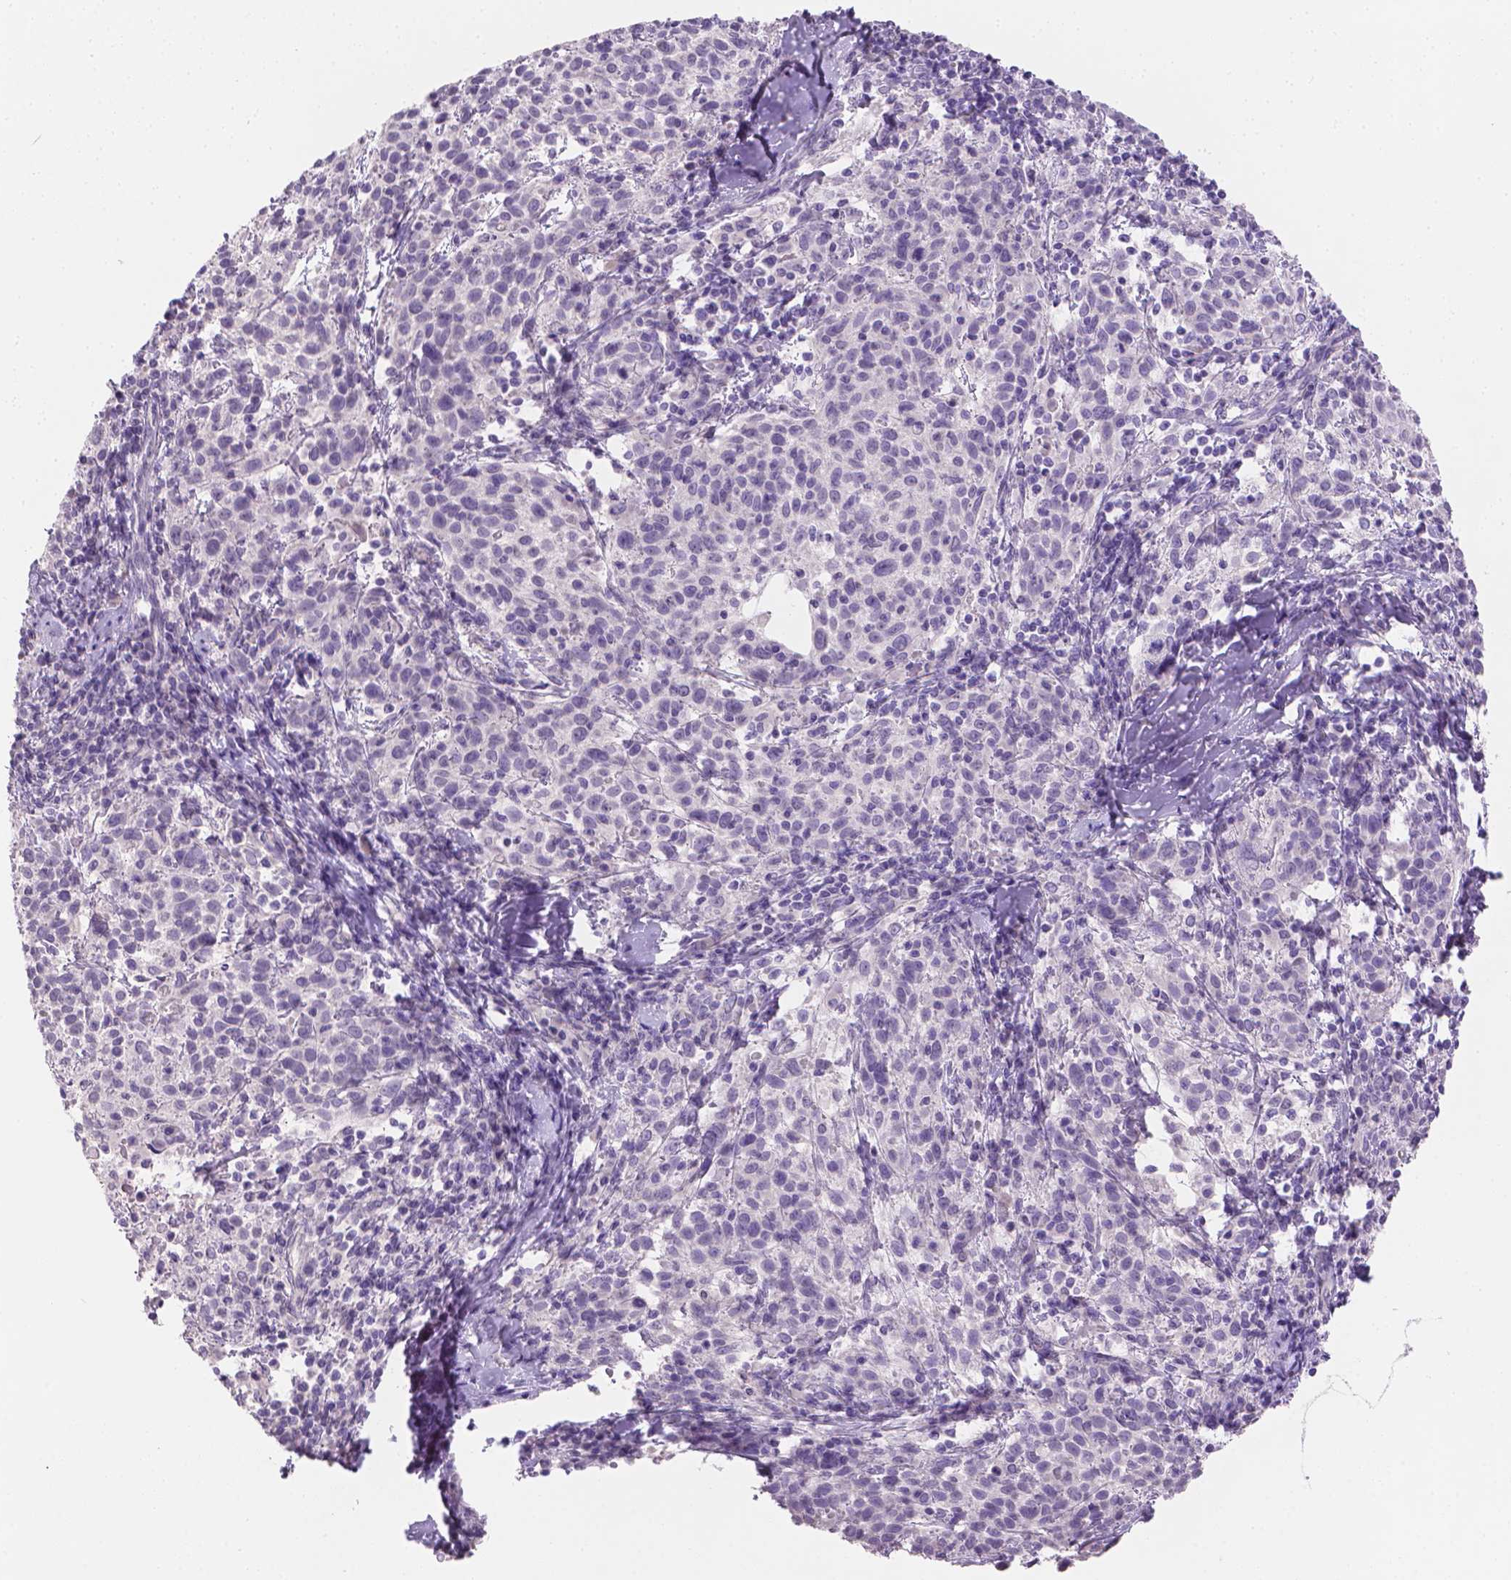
{"staining": {"intensity": "negative", "quantity": "none", "location": "none"}, "tissue": "cervical cancer", "cell_type": "Tumor cells", "image_type": "cancer", "snomed": [{"axis": "morphology", "description": "Squamous cell carcinoma, NOS"}, {"axis": "topography", "description": "Cervix"}], "caption": "Immunohistochemical staining of cervical squamous cell carcinoma displays no significant positivity in tumor cells. (Immunohistochemistry, brightfield microscopy, high magnification).", "gene": "TNNI2", "patient": {"sex": "female", "age": 61}}